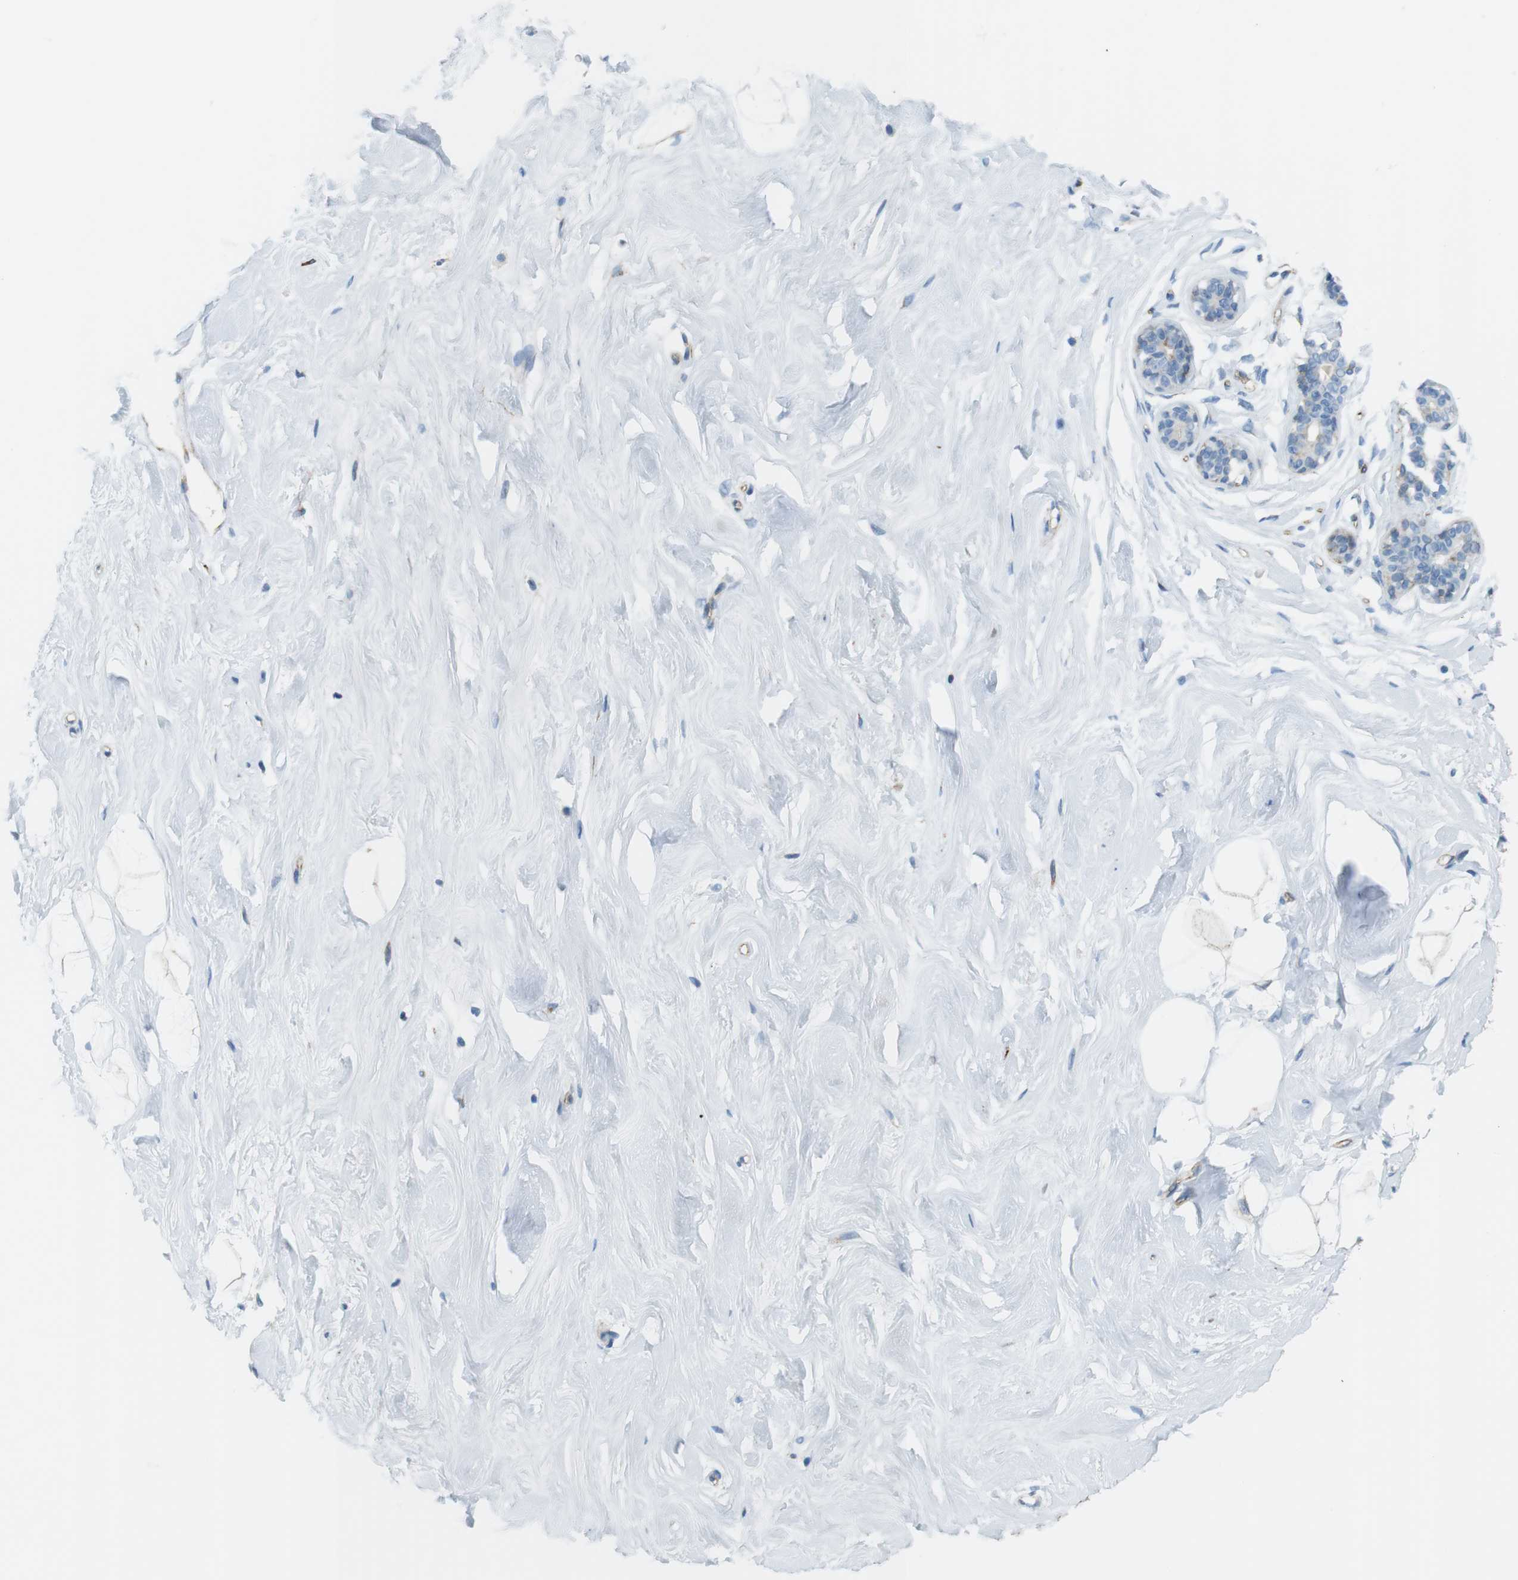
{"staining": {"intensity": "negative", "quantity": "none", "location": "none"}, "tissue": "breast", "cell_type": "Adipocytes", "image_type": "normal", "snomed": [{"axis": "morphology", "description": "Normal tissue, NOS"}, {"axis": "topography", "description": "Breast"}], "caption": "An image of human breast is negative for staining in adipocytes. (Immunohistochemistry (ihc), brightfield microscopy, high magnification).", "gene": "MYH9", "patient": {"sex": "female", "age": 23}}